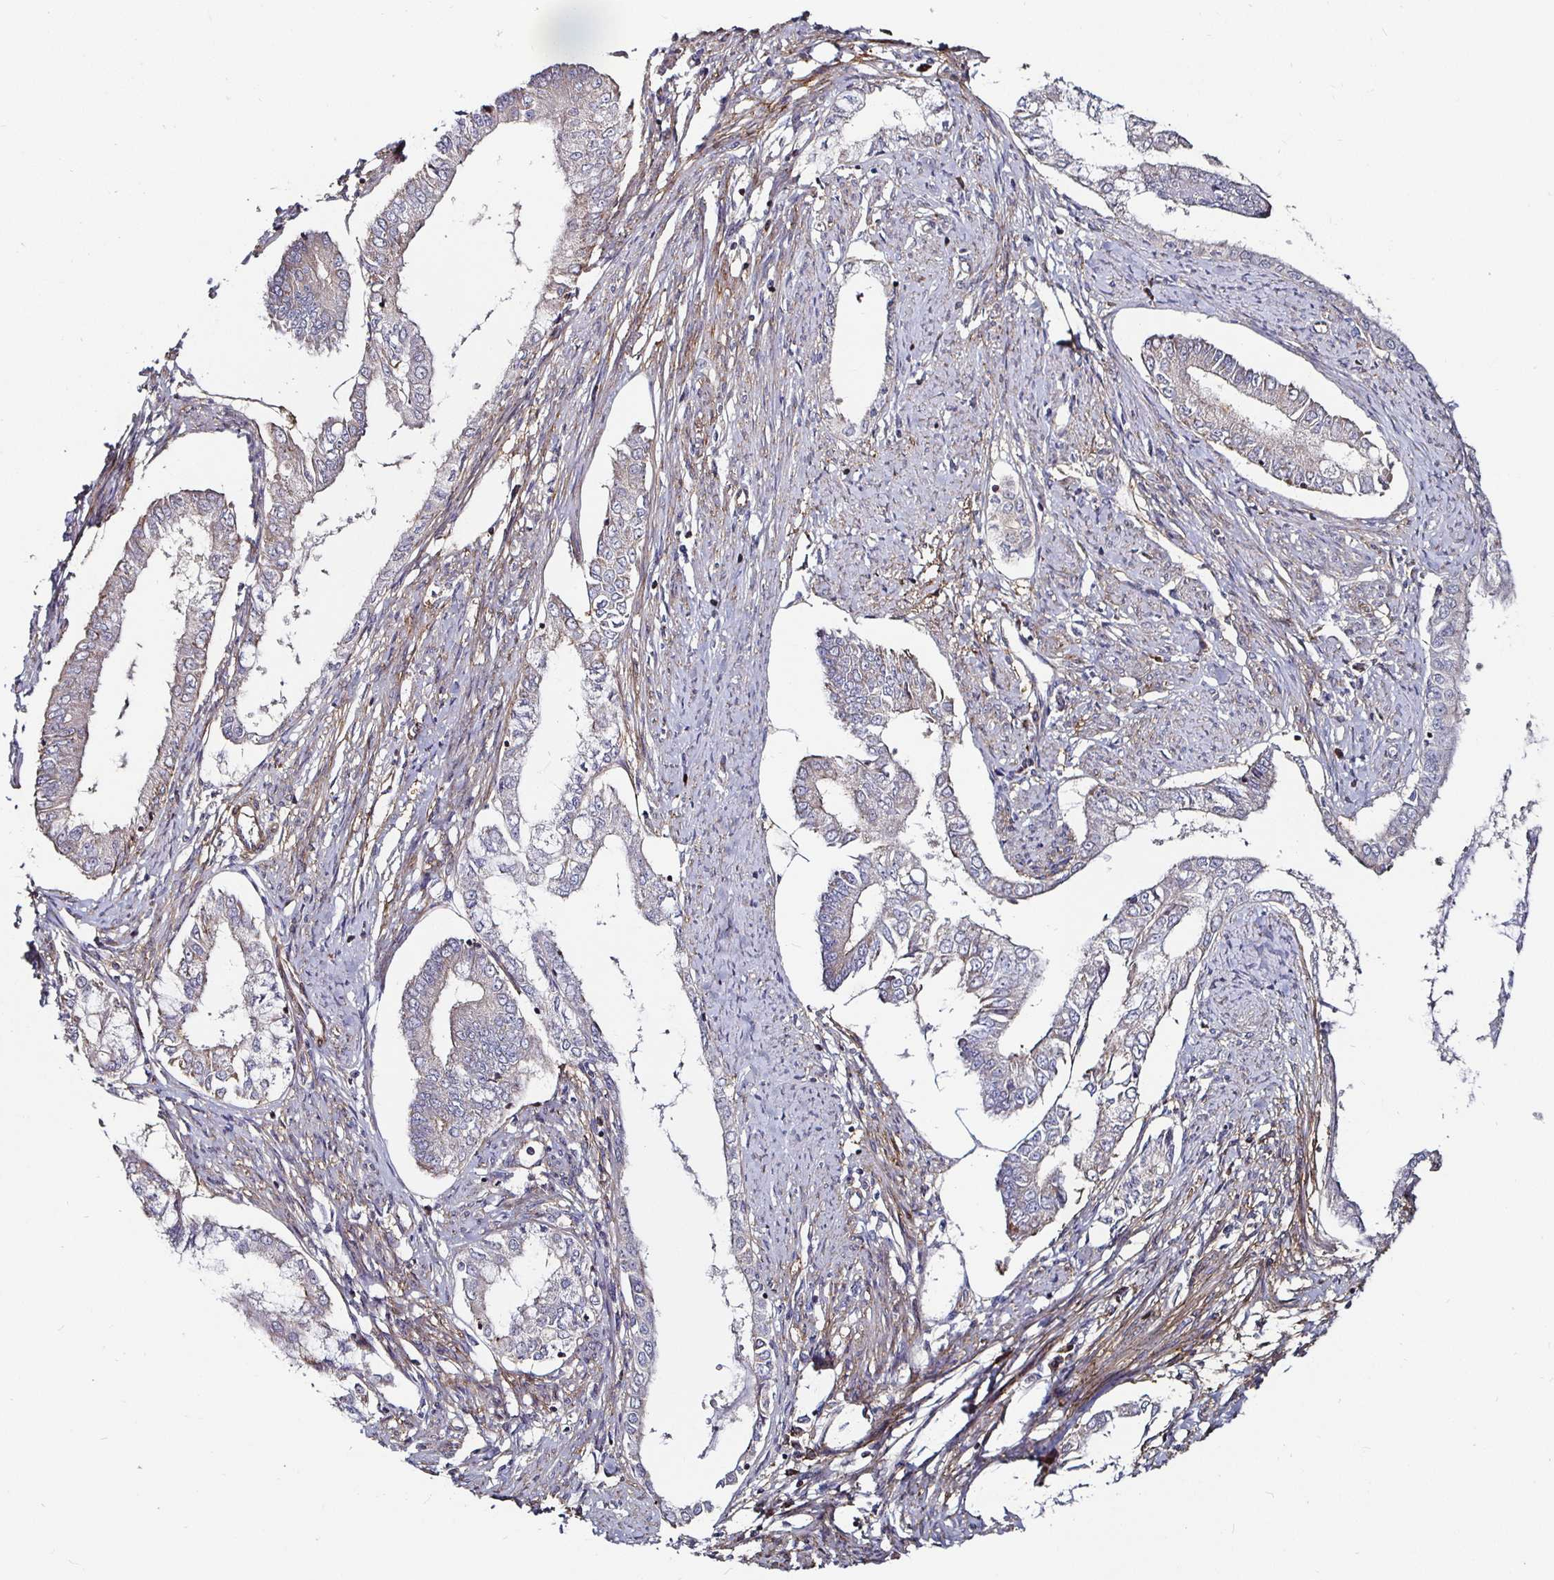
{"staining": {"intensity": "weak", "quantity": "<25%", "location": "cytoplasmic/membranous"}, "tissue": "endometrial cancer", "cell_type": "Tumor cells", "image_type": "cancer", "snomed": [{"axis": "morphology", "description": "Adenocarcinoma, NOS"}, {"axis": "topography", "description": "Endometrium"}], "caption": "Immunohistochemistry (IHC) histopathology image of neoplastic tissue: human endometrial cancer stained with DAB displays no significant protein expression in tumor cells.", "gene": "GJA4", "patient": {"sex": "female", "age": 76}}